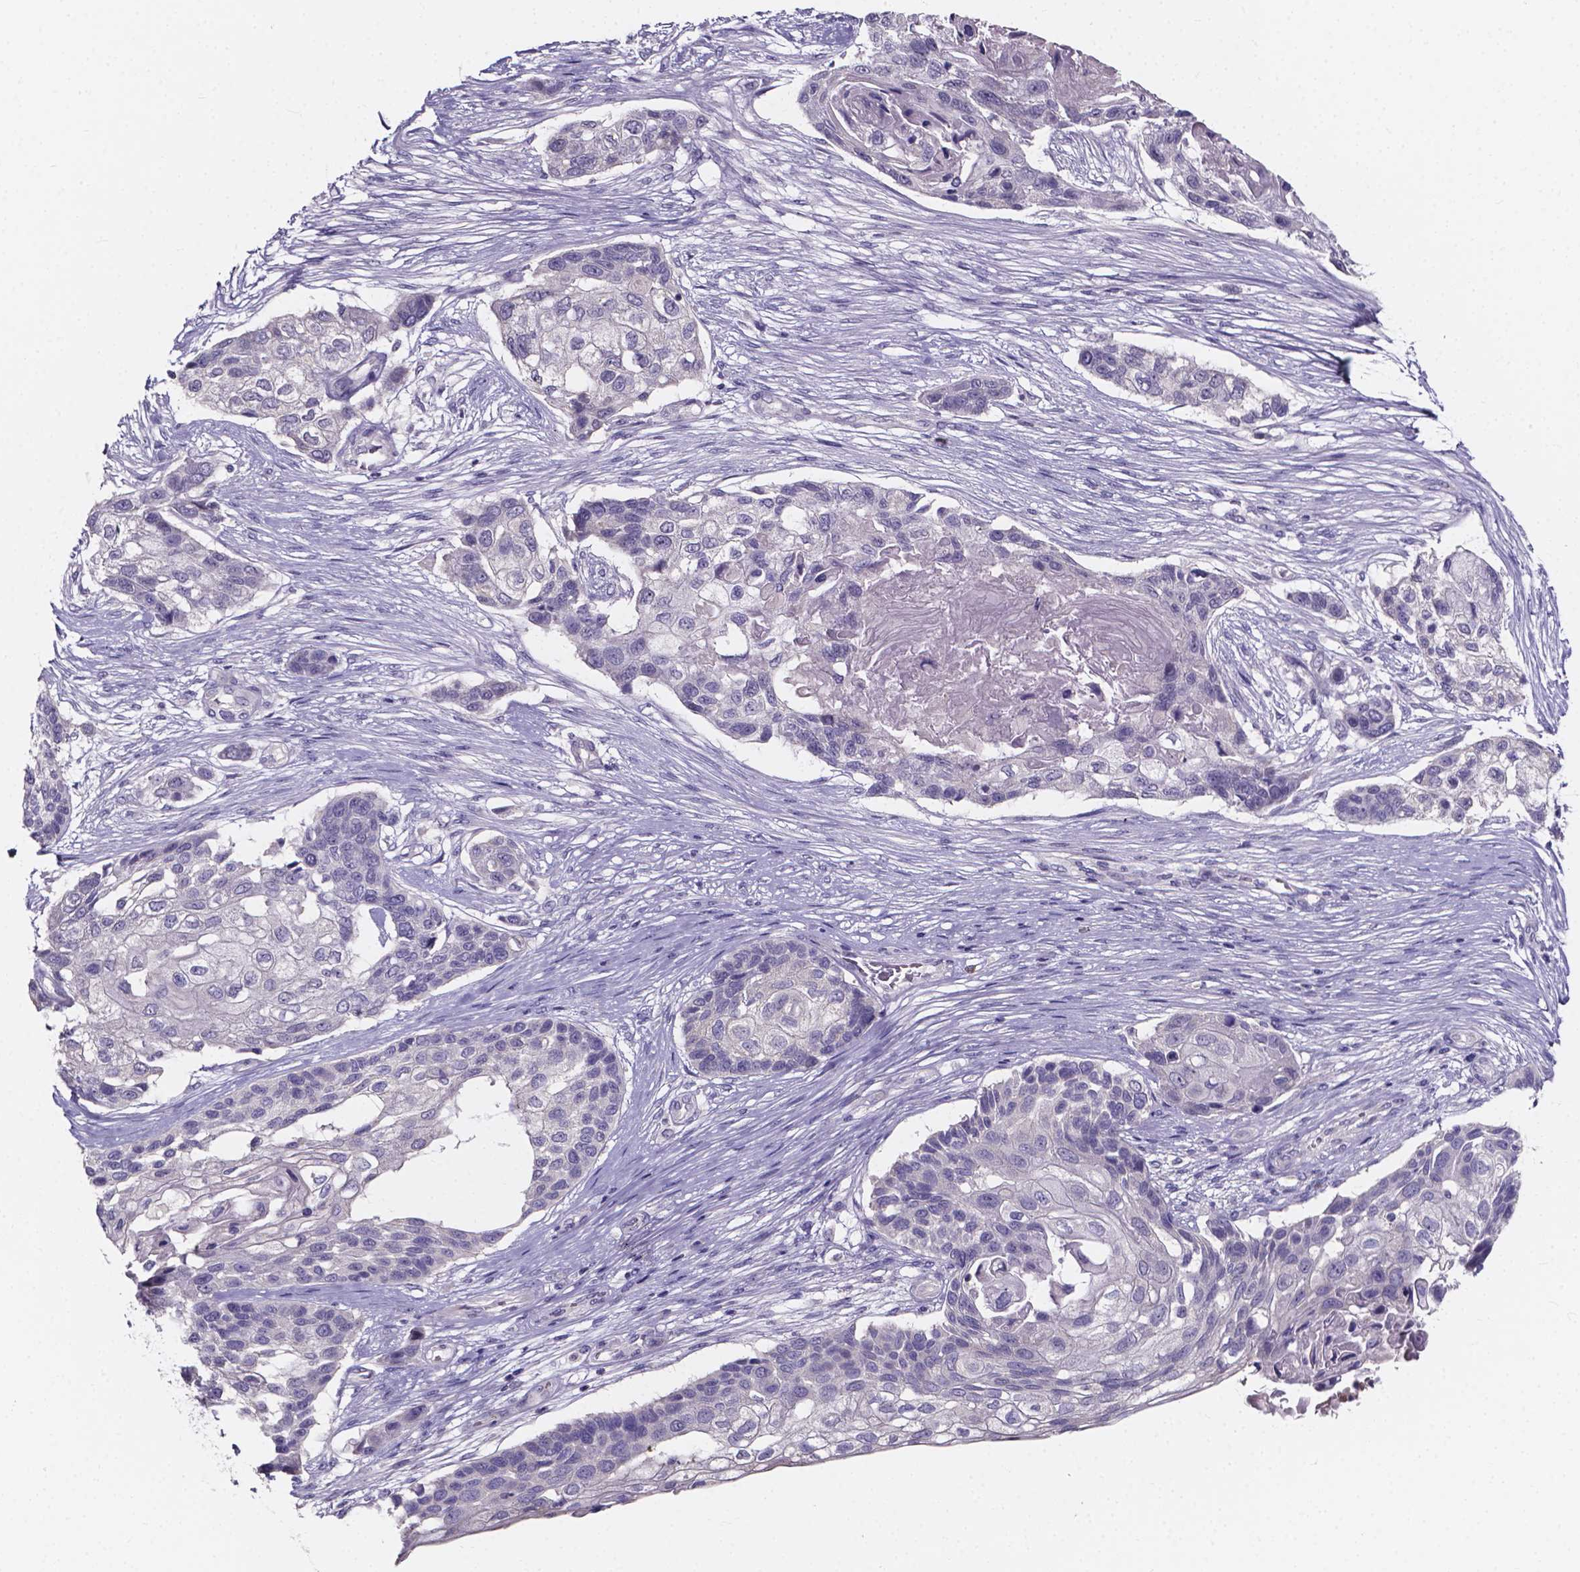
{"staining": {"intensity": "negative", "quantity": "none", "location": "none"}, "tissue": "lung cancer", "cell_type": "Tumor cells", "image_type": "cancer", "snomed": [{"axis": "morphology", "description": "Squamous cell carcinoma, NOS"}, {"axis": "topography", "description": "Lung"}], "caption": "Immunohistochemistry of lung cancer shows no staining in tumor cells.", "gene": "SPOCD1", "patient": {"sex": "male", "age": 69}}